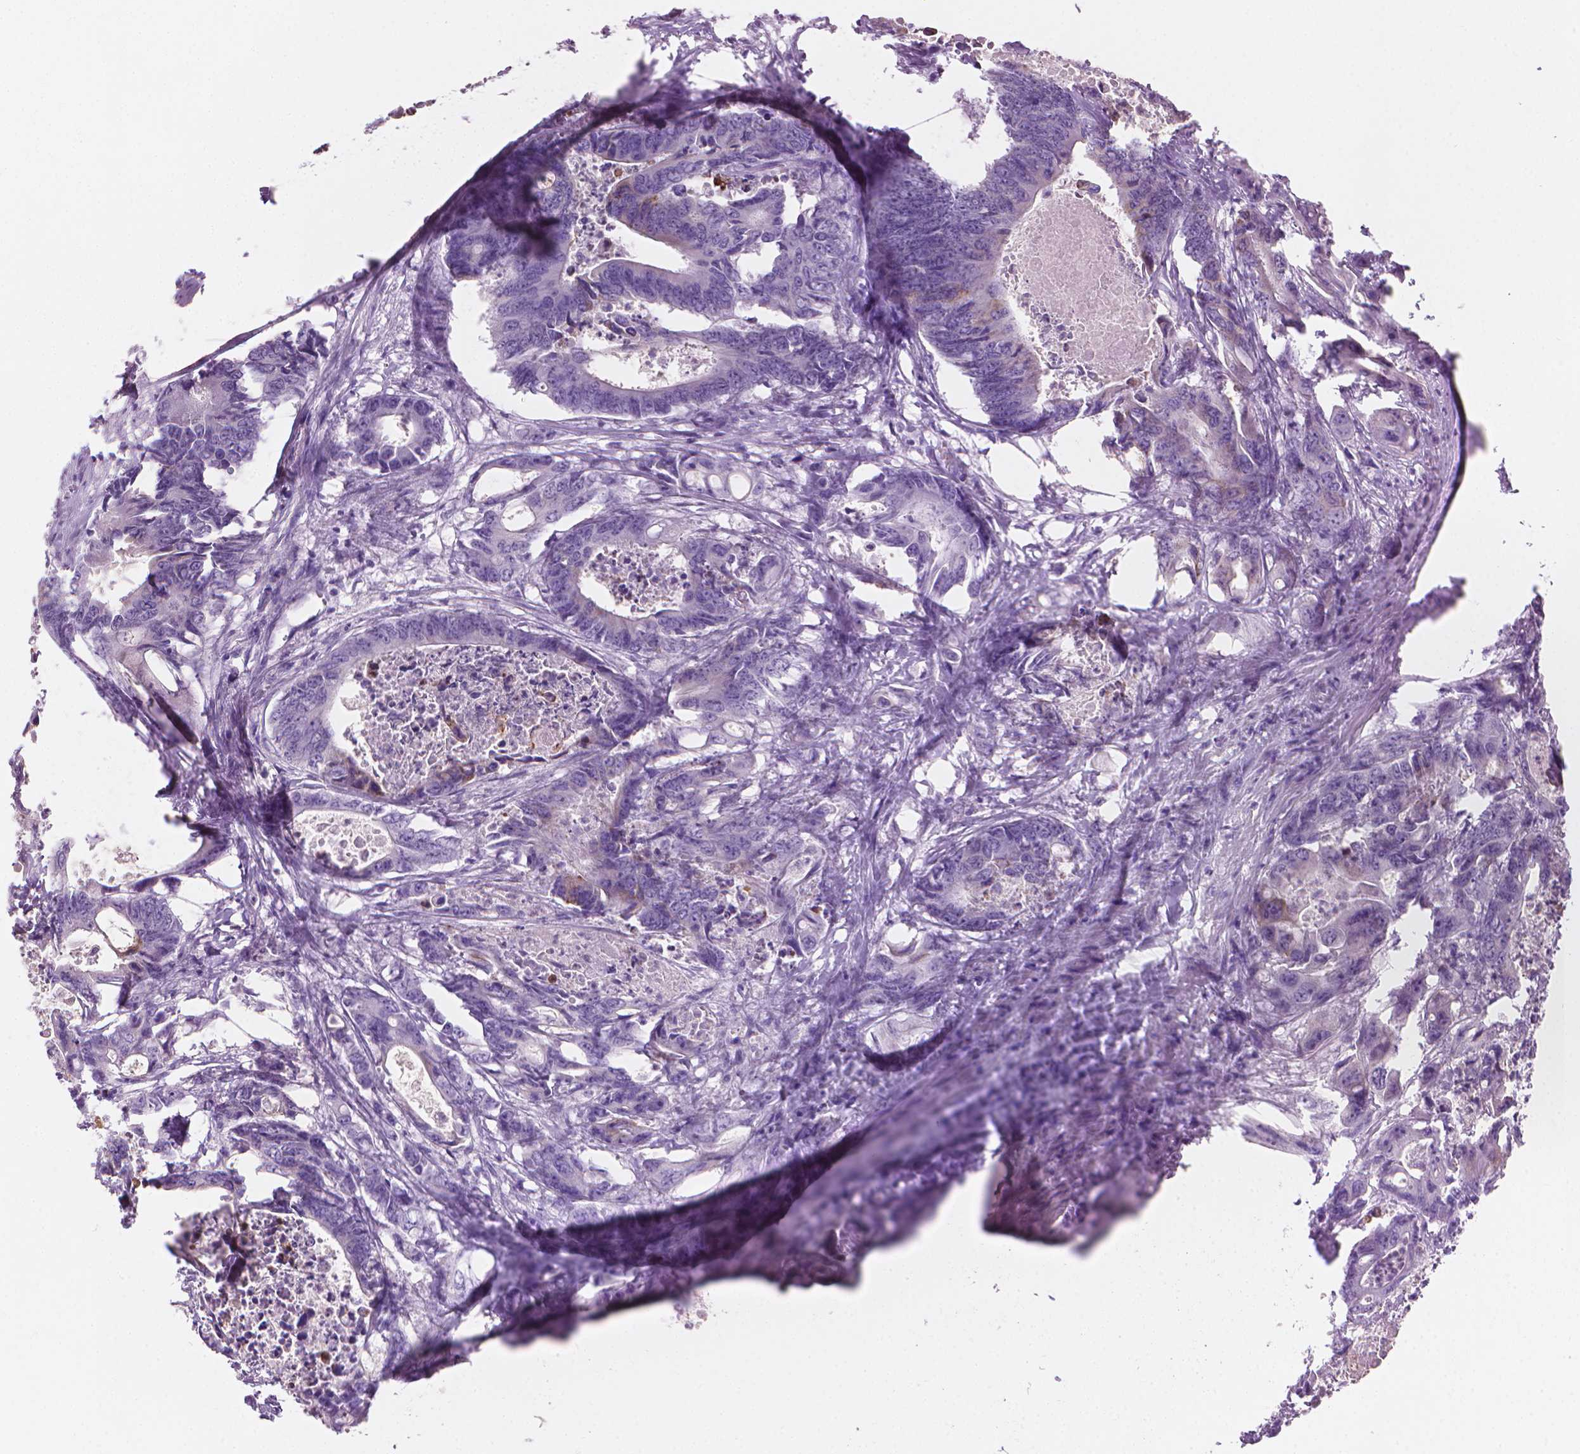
{"staining": {"intensity": "negative", "quantity": "none", "location": "none"}, "tissue": "colorectal cancer", "cell_type": "Tumor cells", "image_type": "cancer", "snomed": [{"axis": "morphology", "description": "Adenocarcinoma, NOS"}, {"axis": "topography", "description": "Rectum"}], "caption": "Tumor cells show no significant positivity in colorectal adenocarcinoma. (Stains: DAB (3,3'-diaminobenzidine) immunohistochemistry with hematoxylin counter stain, Microscopy: brightfield microscopy at high magnification).", "gene": "TTC29", "patient": {"sex": "male", "age": 54}}